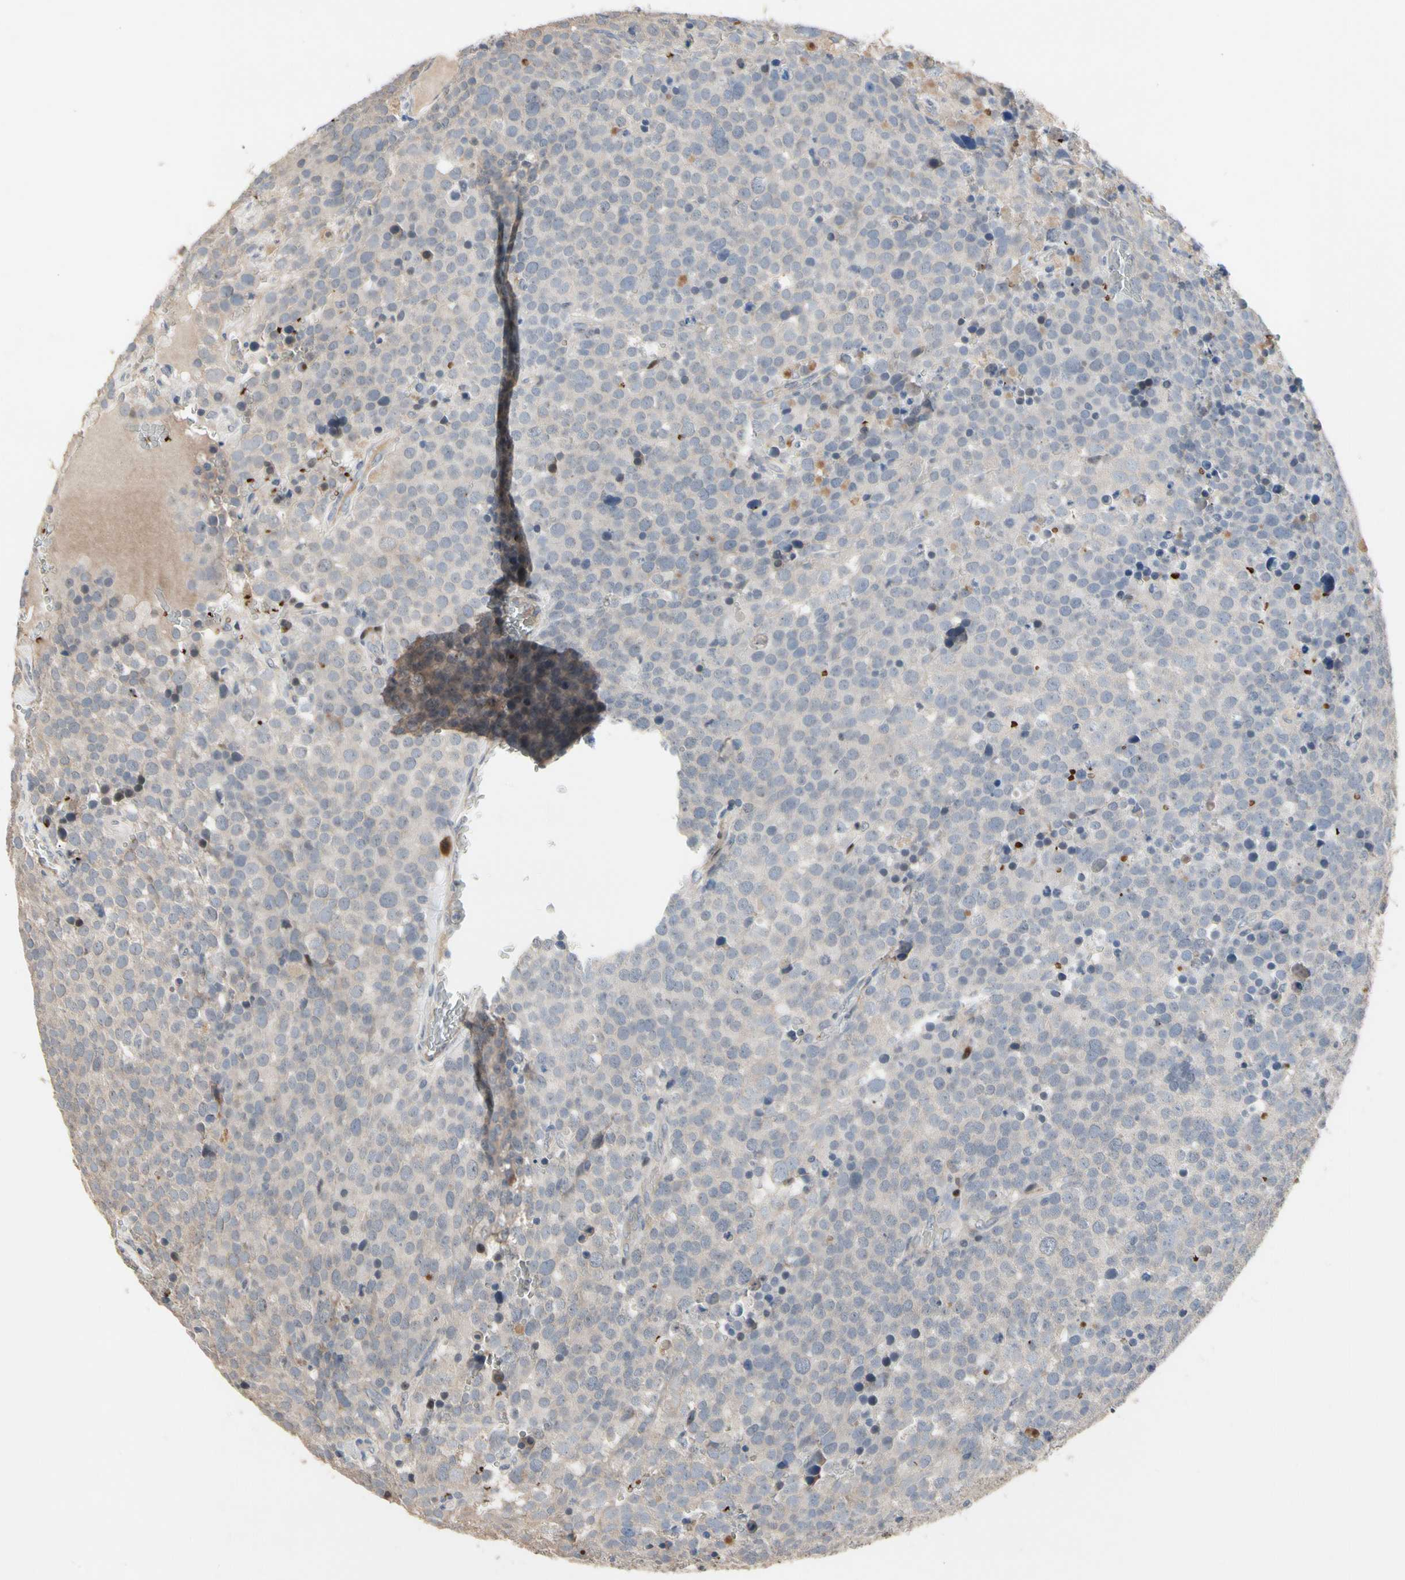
{"staining": {"intensity": "weak", "quantity": "<25%", "location": "cytoplasmic/membranous"}, "tissue": "testis cancer", "cell_type": "Tumor cells", "image_type": "cancer", "snomed": [{"axis": "morphology", "description": "Seminoma, NOS"}, {"axis": "topography", "description": "Testis"}], "caption": "Tumor cells show no significant positivity in testis cancer. (Brightfield microscopy of DAB (3,3'-diaminobenzidine) immunohistochemistry at high magnification).", "gene": "HMGCR", "patient": {"sex": "male", "age": 71}}